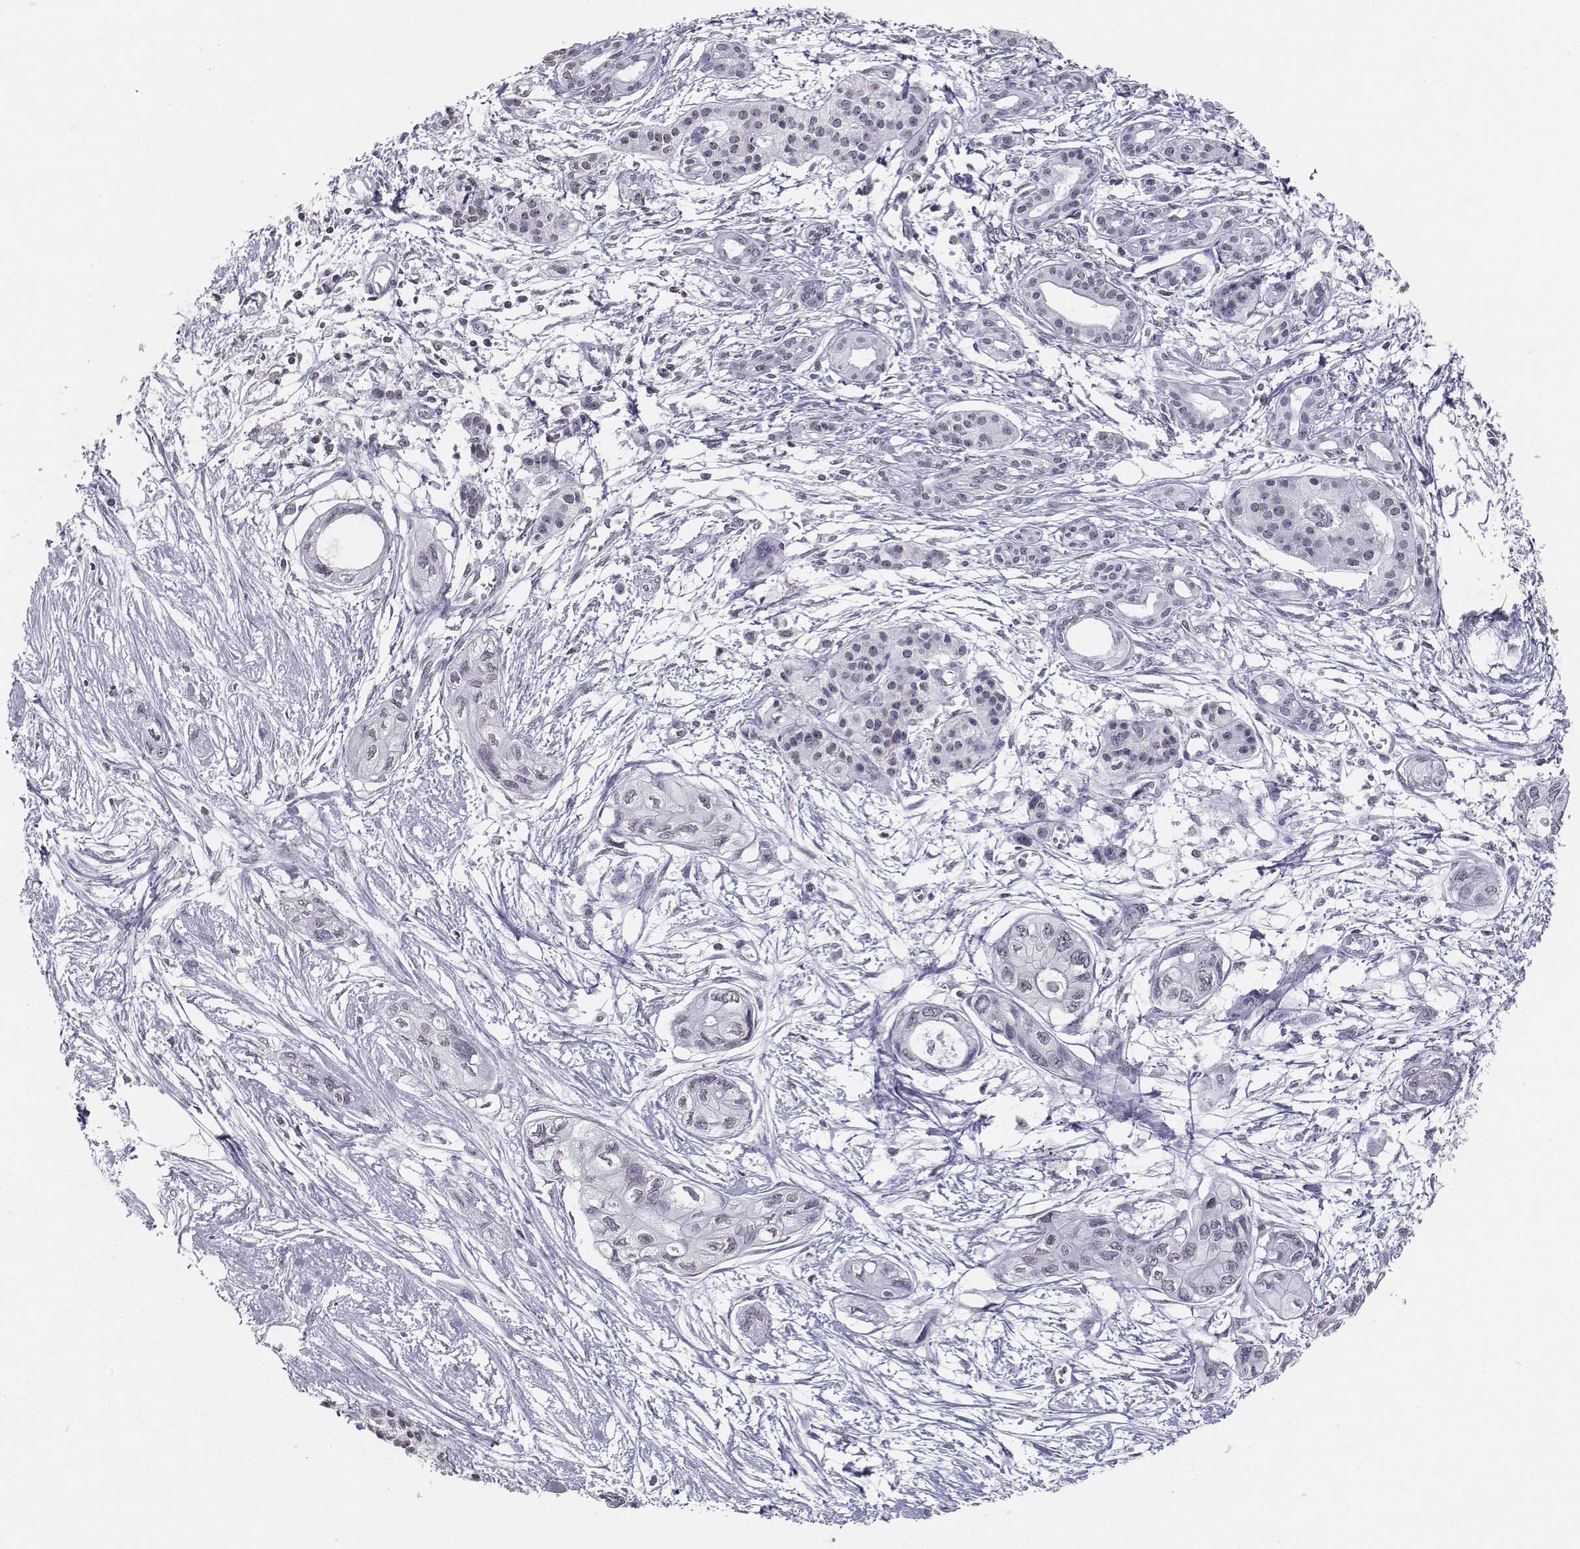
{"staining": {"intensity": "negative", "quantity": "none", "location": "none"}, "tissue": "pancreatic cancer", "cell_type": "Tumor cells", "image_type": "cancer", "snomed": [{"axis": "morphology", "description": "Adenocarcinoma, NOS"}, {"axis": "topography", "description": "Pancreas"}], "caption": "Histopathology image shows no significant protein expression in tumor cells of pancreatic cancer (adenocarcinoma). (DAB (3,3'-diaminobenzidine) immunohistochemistry with hematoxylin counter stain).", "gene": "BARHL1", "patient": {"sex": "female", "age": 76}}